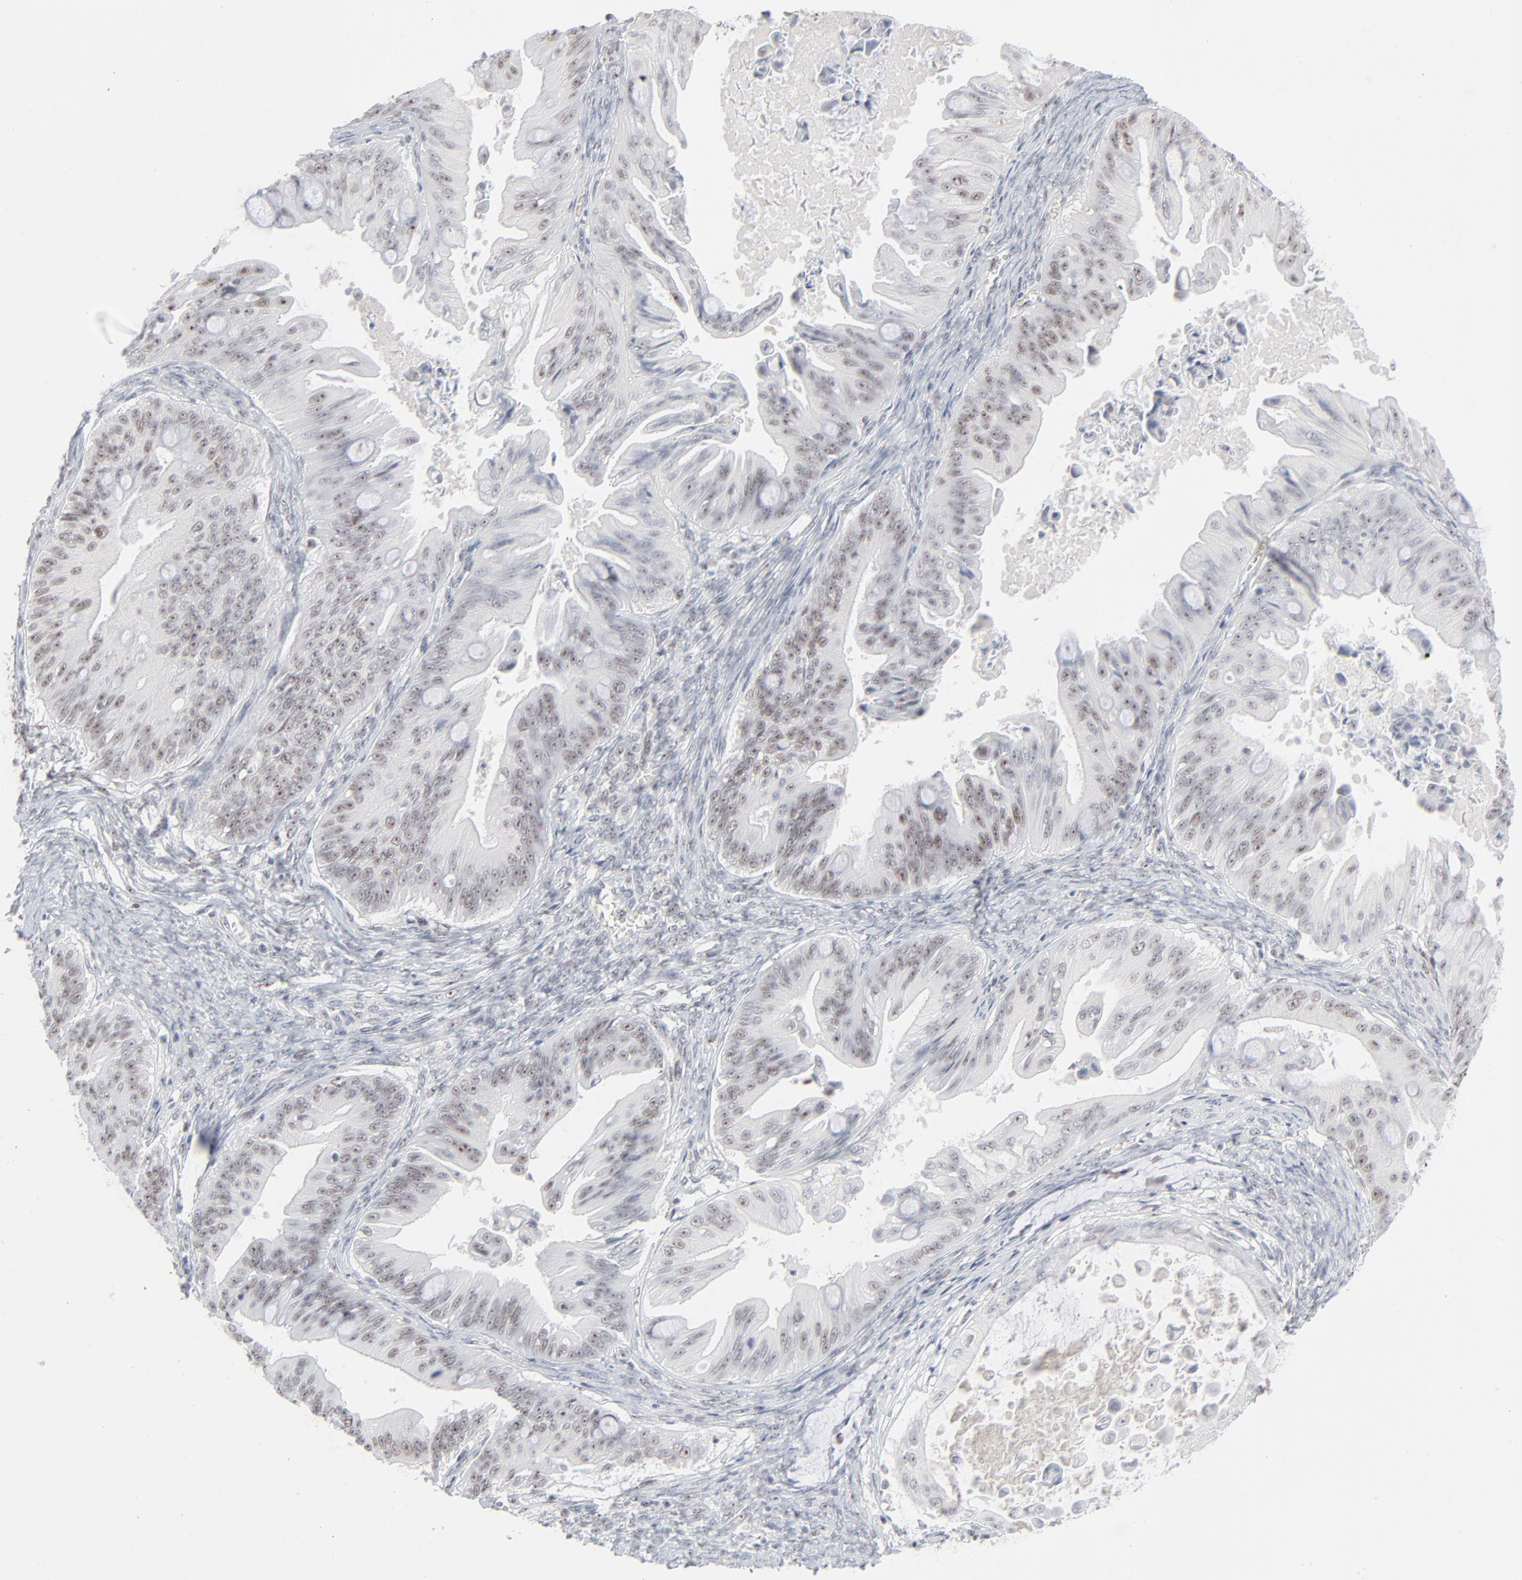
{"staining": {"intensity": "weak", "quantity": "25%-75%", "location": "nuclear"}, "tissue": "ovarian cancer", "cell_type": "Tumor cells", "image_type": "cancer", "snomed": [{"axis": "morphology", "description": "Cystadenocarcinoma, mucinous, NOS"}, {"axis": "topography", "description": "Ovary"}], "caption": "Ovarian cancer (mucinous cystadenocarcinoma) stained with IHC demonstrates weak nuclear expression in about 25%-75% of tumor cells. (brown staining indicates protein expression, while blue staining denotes nuclei).", "gene": "MPHOSPH6", "patient": {"sex": "female", "age": 37}}